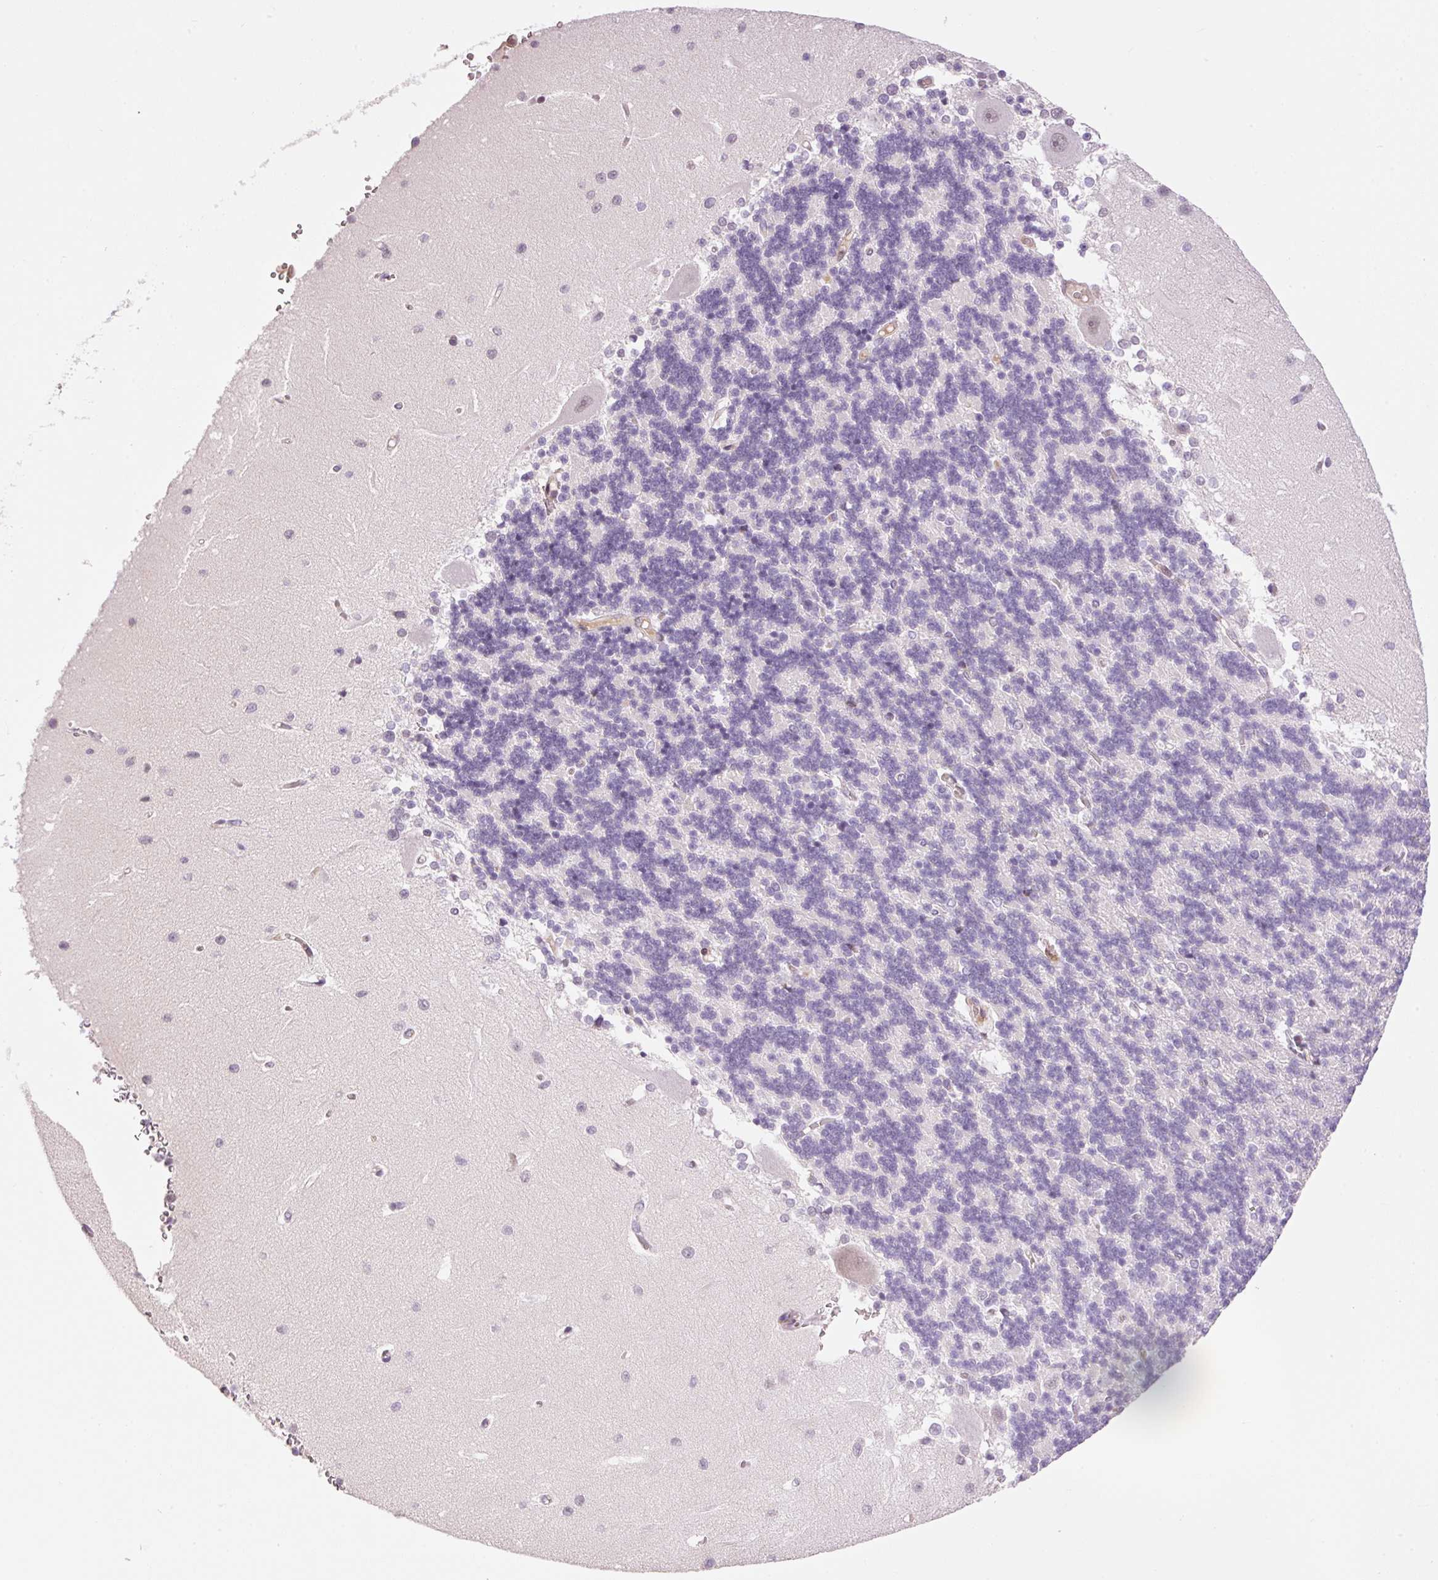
{"staining": {"intensity": "negative", "quantity": "none", "location": "none"}, "tissue": "cerebellum", "cell_type": "Cells in granular layer", "image_type": "normal", "snomed": [{"axis": "morphology", "description": "Normal tissue, NOS"}, {"axis": "topography", "description": "Cerebellum"}], "caption": "This is an immunohistochemistry (IHC) photomicrograph of normal human cerebellum. There is no positivity in cells in granular layer.", "gene": "HNF1A", "patient": {"sex": "male", "age": 37}}